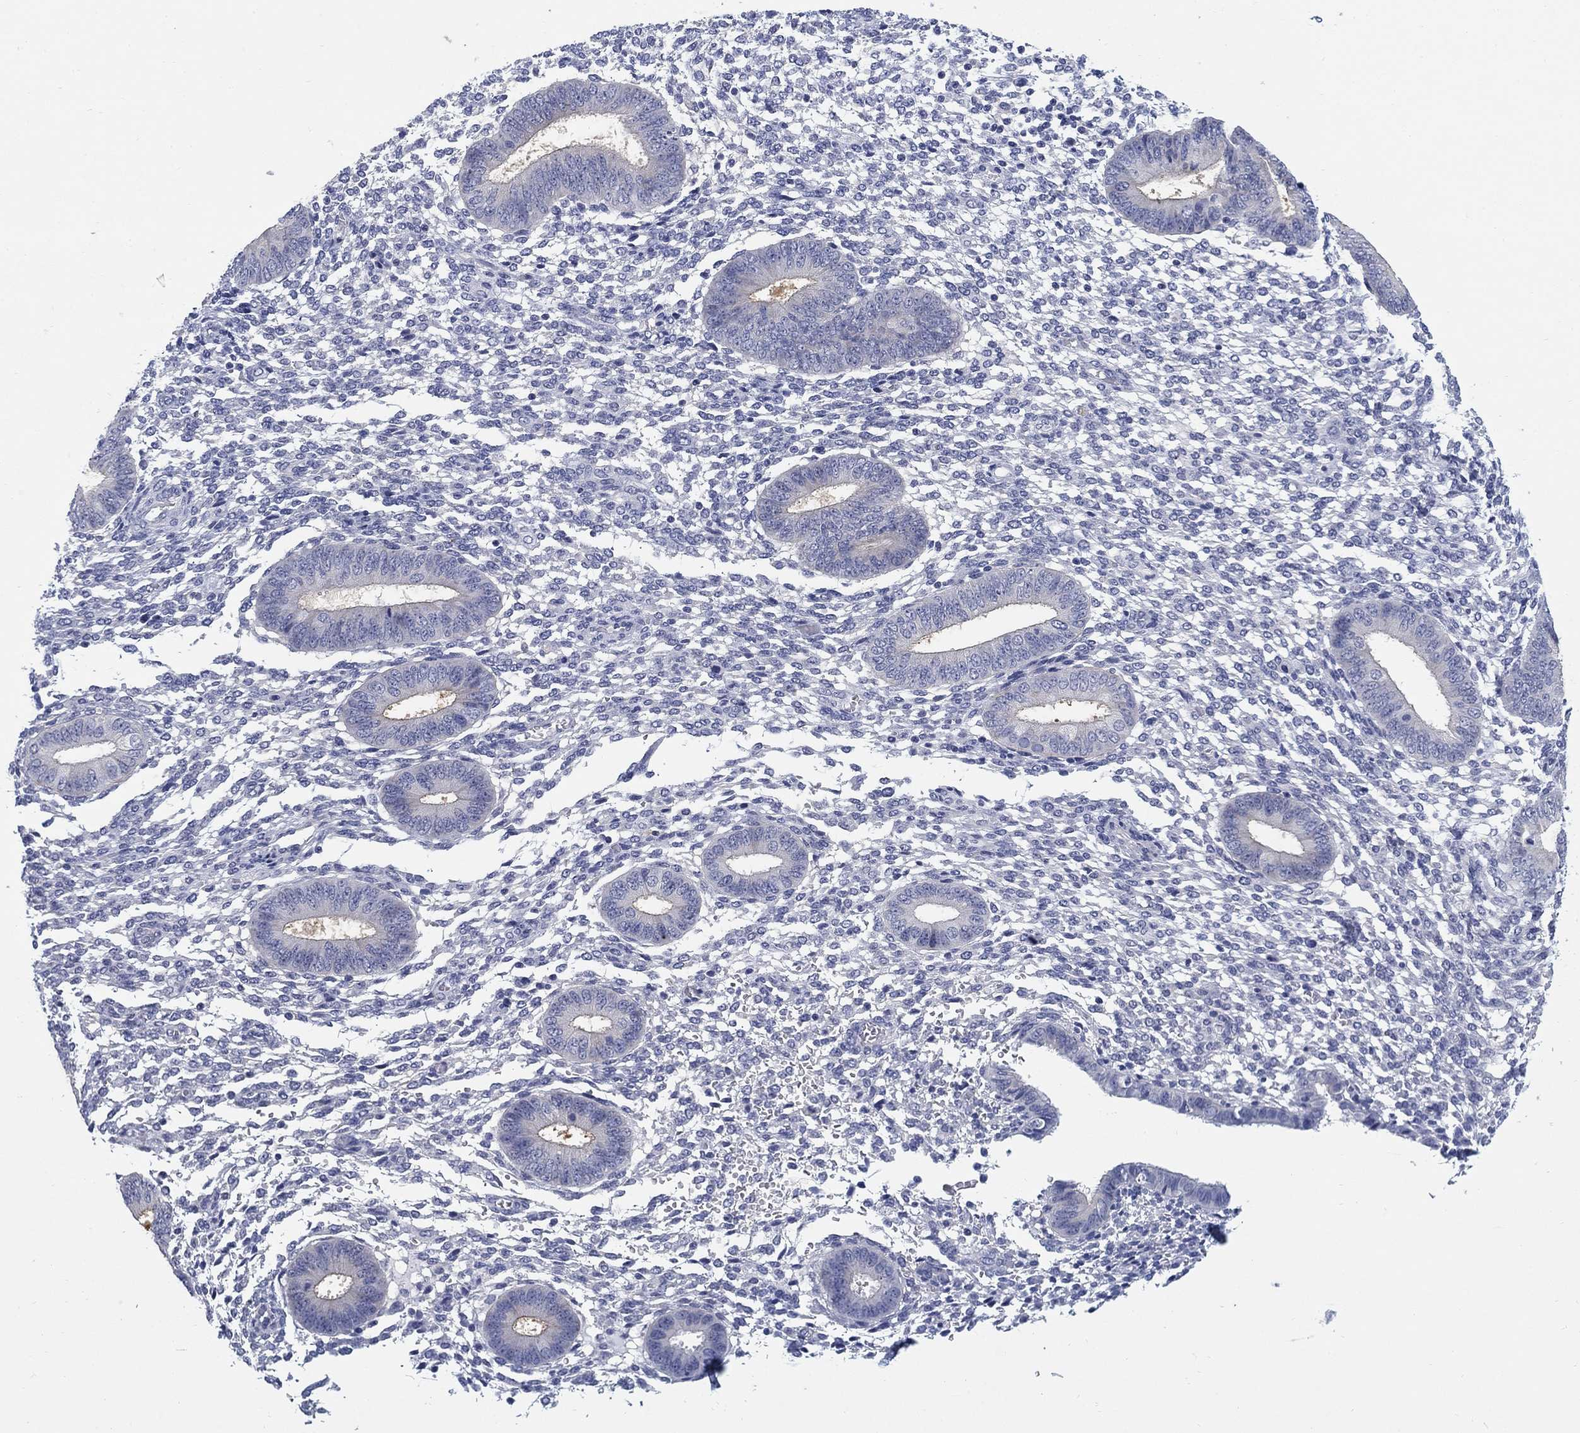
{"staining": {"intensity": "negative", "quantity": "none", "location": "none"}, "tissue": "endometrium", "cell_type": "Cells in endometrial stroma", "image_type": "normal", "snomed": [{"axis": "morphology", "description": "Normal tissue, NOS"}, {"axis": "topography", "description": "Endometrium"}], "caption": "Endometrium stained for a protein using immunohistochemistry (IHC) shows no staining cells in endometrial stroma.", "gene": "CLUL1", "patient": {"sex": "female", "age": 47}}